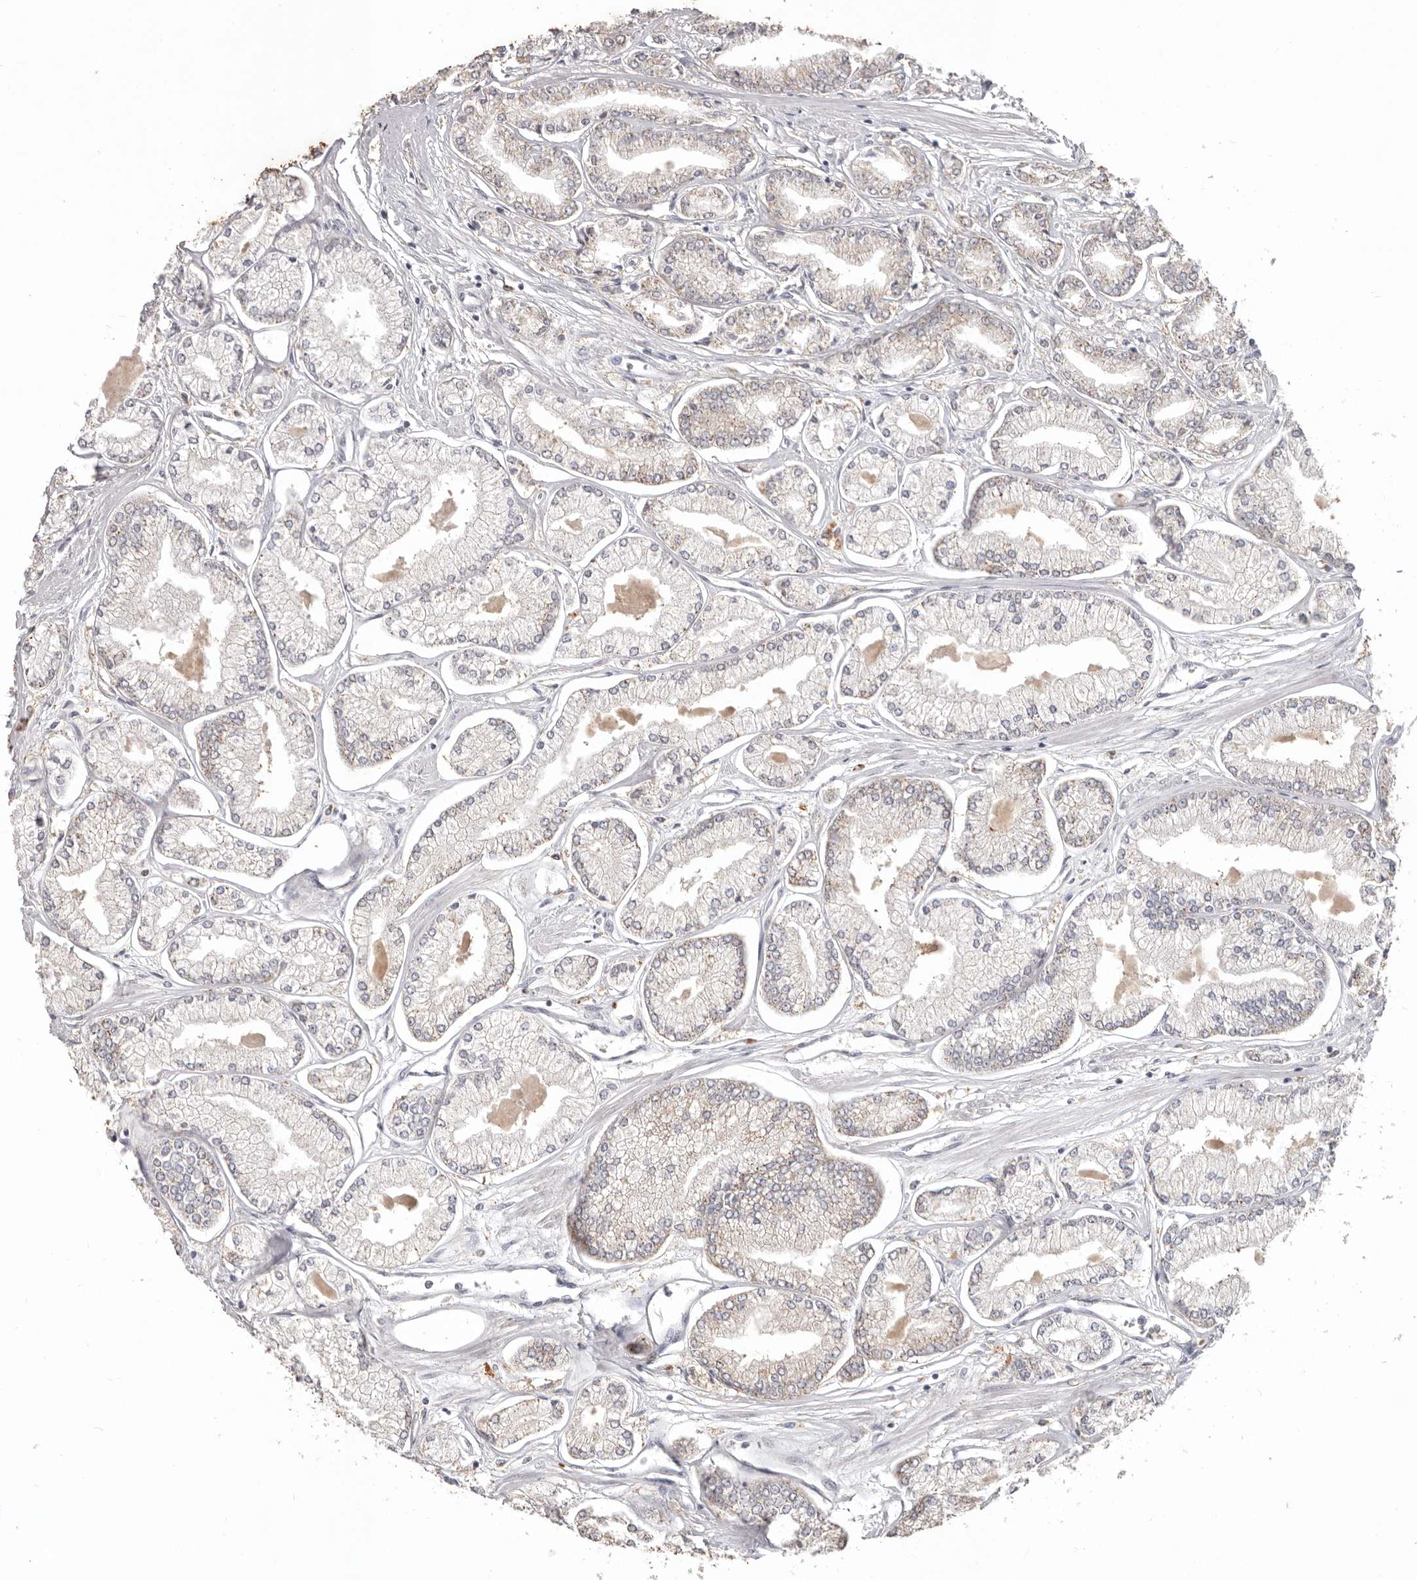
{"staining": {"intensity": "weak", "quantity": "<25%", "location": "cytoplasmic/membranous"}, "tissue": "prostate cancer", "cell_type": "Tumor cells", "image_type": "cancer", "snomed": [{"axis": "morphology", "description": "Adenocarcinoma, Low grade"}, {"axis": "topography", "description": "Prostate"}], "caption": "Prostate cancer (adenocarcinoma (low-grade)) was stained to show a protein in brown. There is no significant expression in tumor cells.", "gene": "WDR77", "patient": {"sex": "male", "age": 52}}